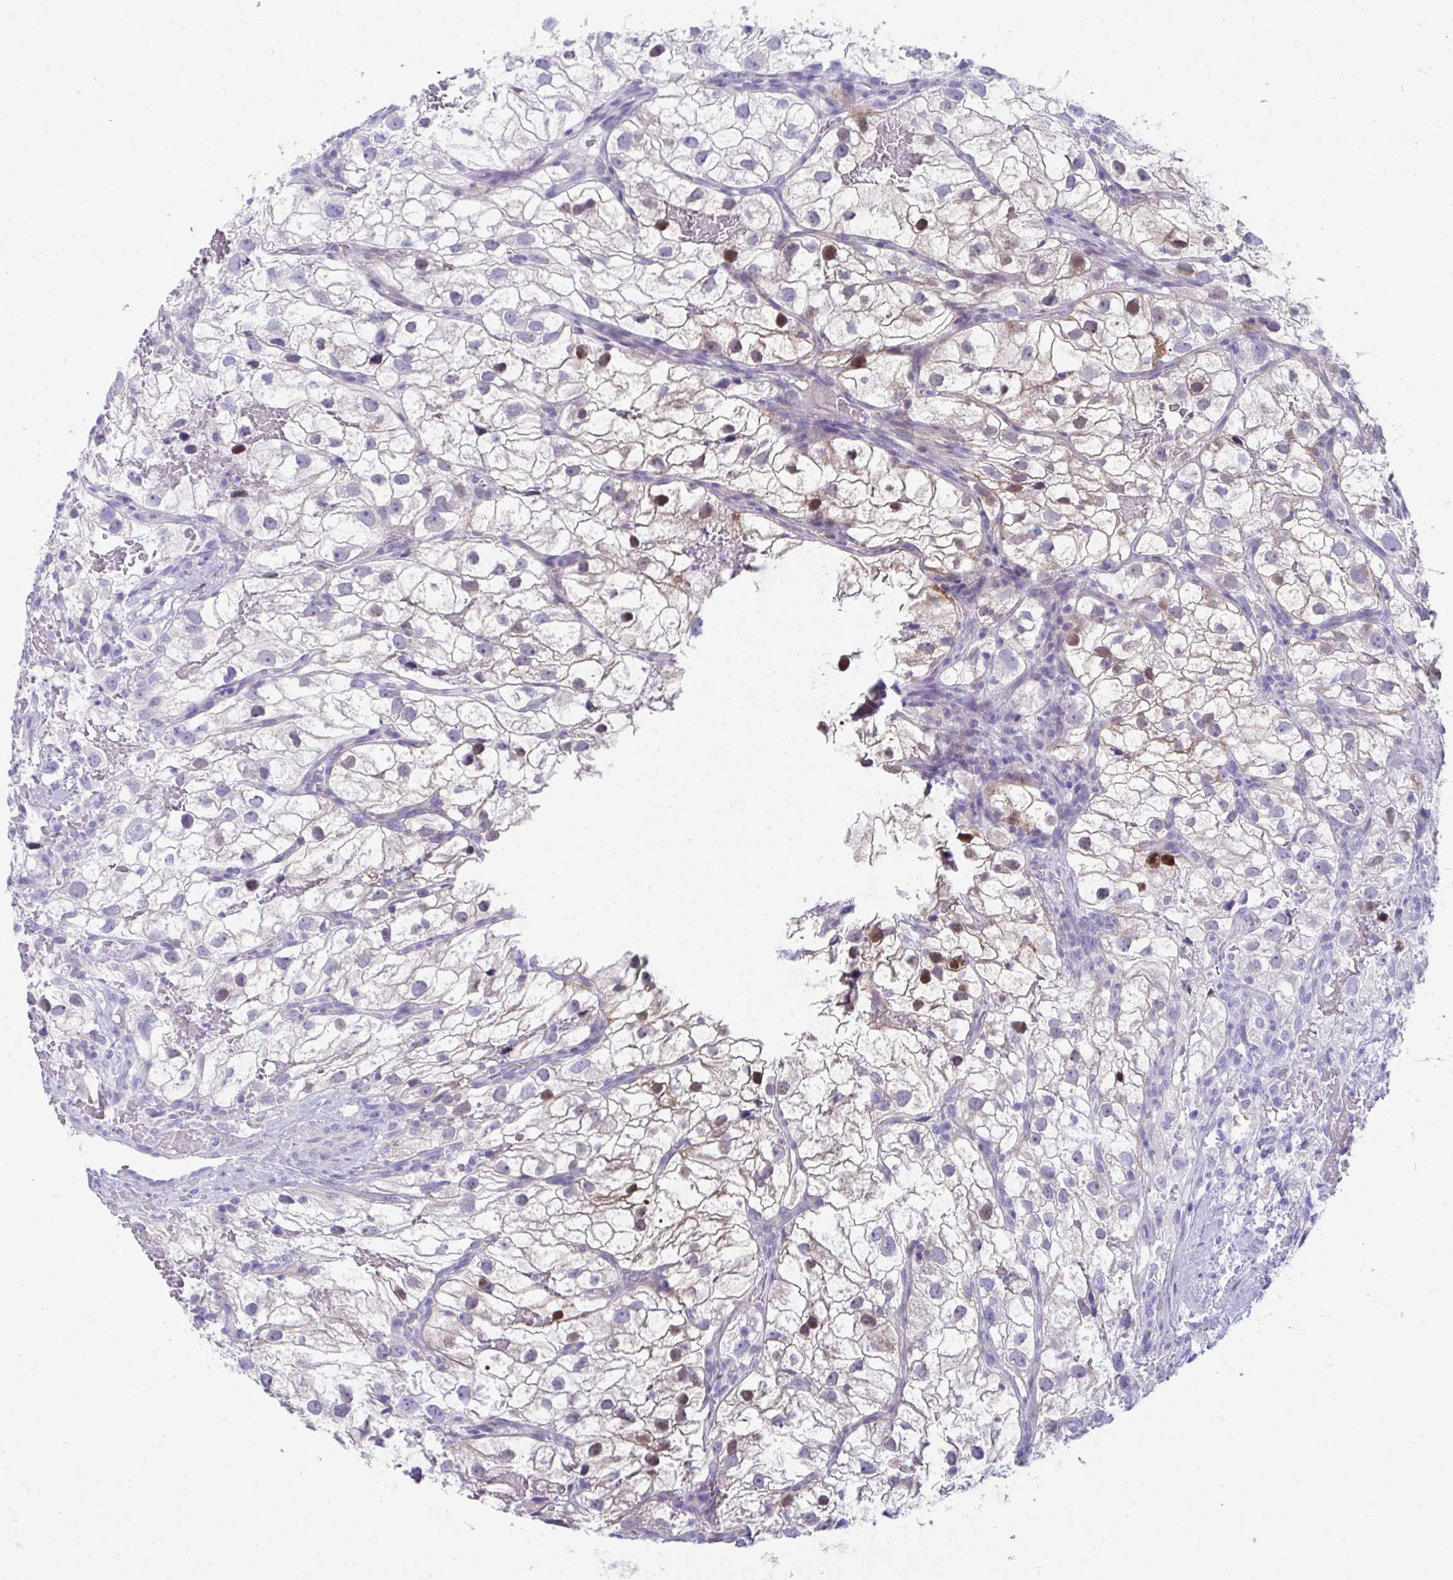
{"staining": {"intensity": "moderate", "quantity": "<25%", "location": "nuclear"}, "tissue": "renal cancer", "cell_type": "Tumor cells", "image_type": "cancer", "snomed": [{"axis": "morphology", "description": "Adenocarcinoma, NOS"}, {"axis": "topography", "description": "Kidney"}], "caption": "Immunohistochemistry staining of adenocarcinoma (renal), which displays low levels of moderate nuclear positivity in about <25% of tumor cells indicating moderate nuclear protein positivity. The staining was performed using DAB (3,3'-diaminobenzidine) (brown) for protein detection and nuclei were counterstained in hematoxylin (blue).", "gene": "ISL1", "patient": {"sex": "male", "age": 59}}